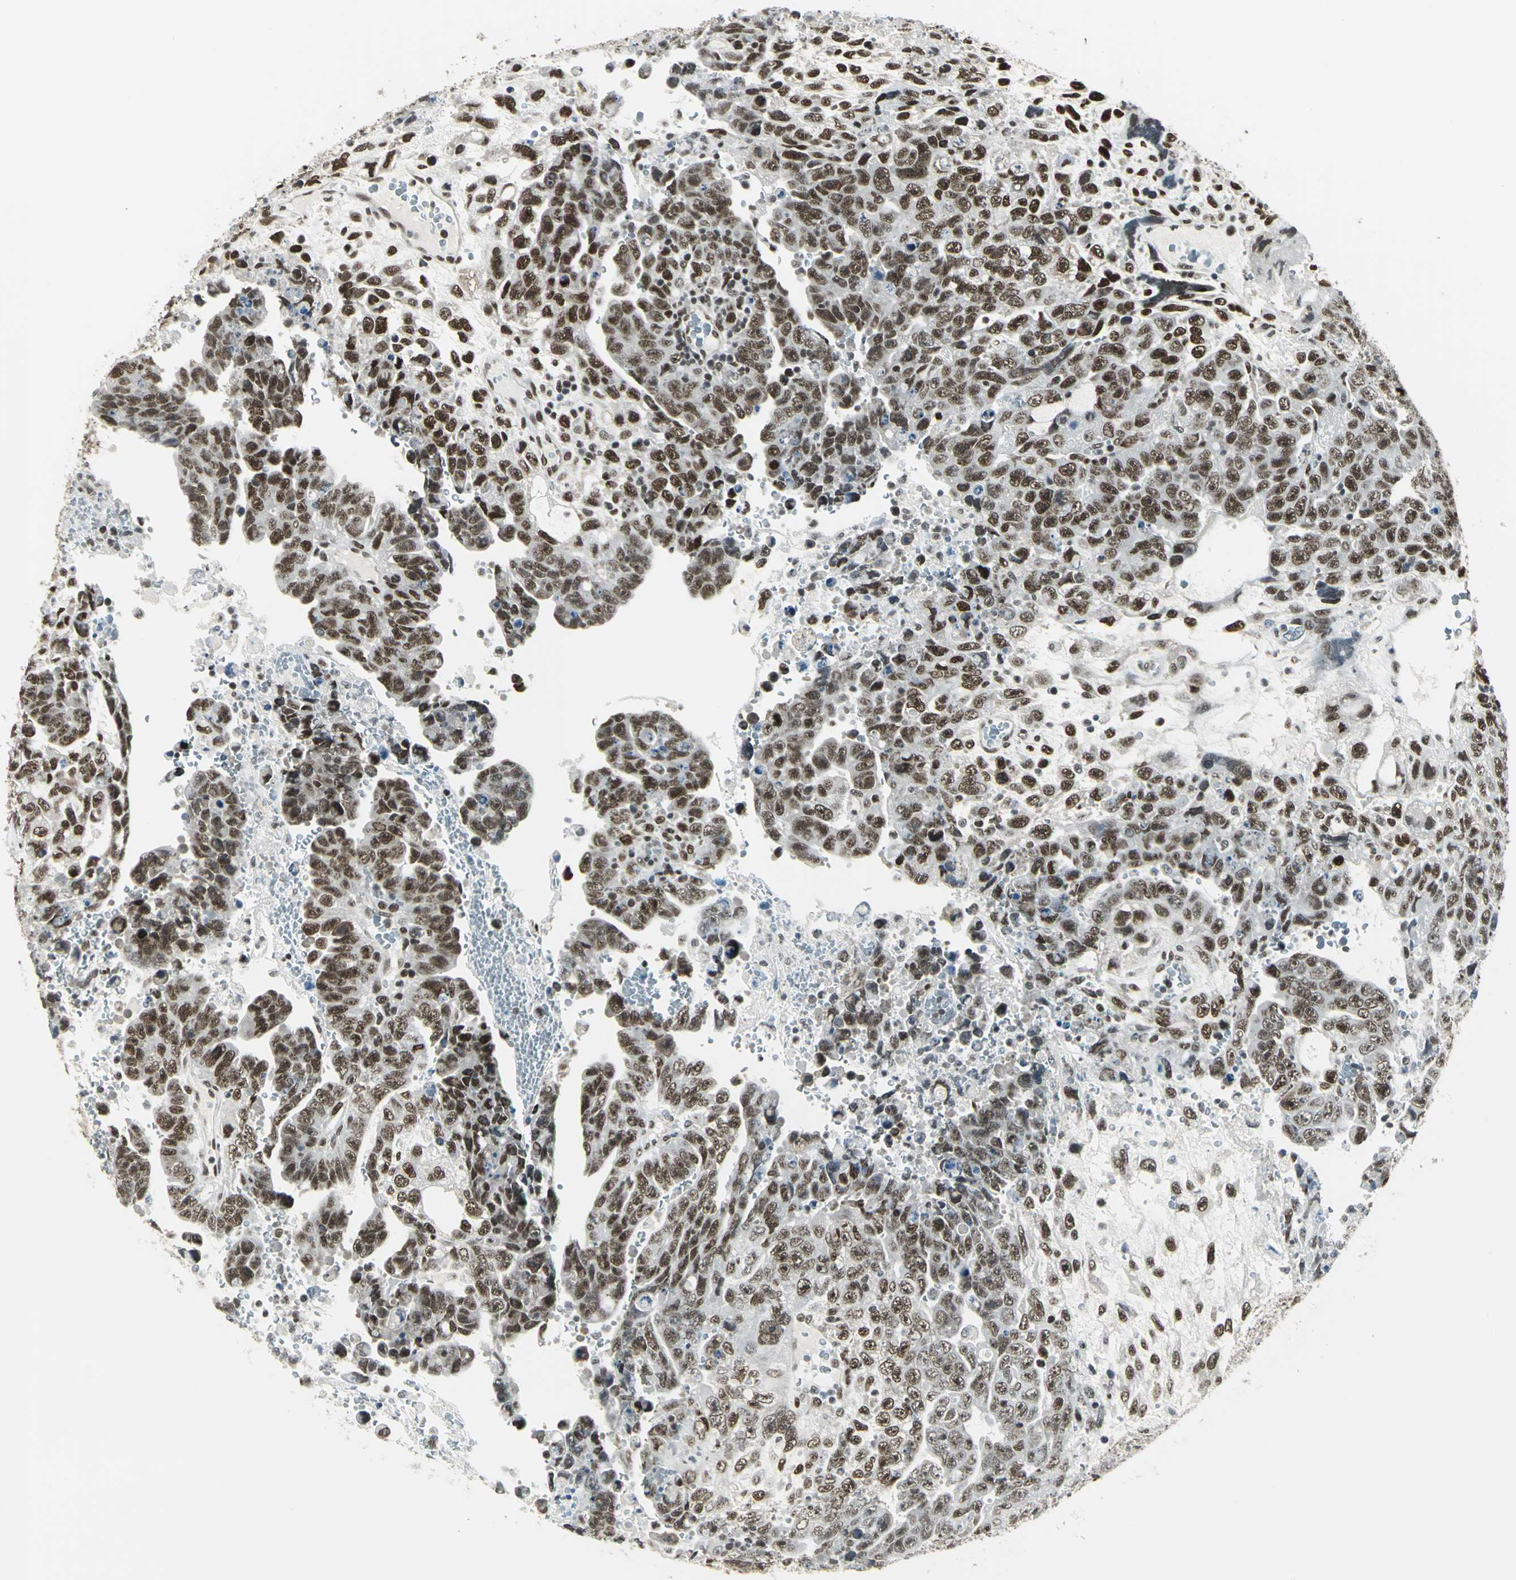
{"staining": {"intensity": "strong", "quantity": ">75%", "location": "nuclear"}, "tissue": "testis cancer", "cell_type": "Tumor cells", "image_type": "cancer", "snomed": [{"axis": "morphology", "description": "Carcinoma, Embryonal, NOS"}, {"axis": "topography", "description": "Testis"}], "caption": "Tumor cells demonstrate high levels of strong nuclear staining in approximately >75% of cells in human testis cancer (embryonal carcinoma).", "gene": "ADNP", "patient": {"sex": "male", "age": 28}}